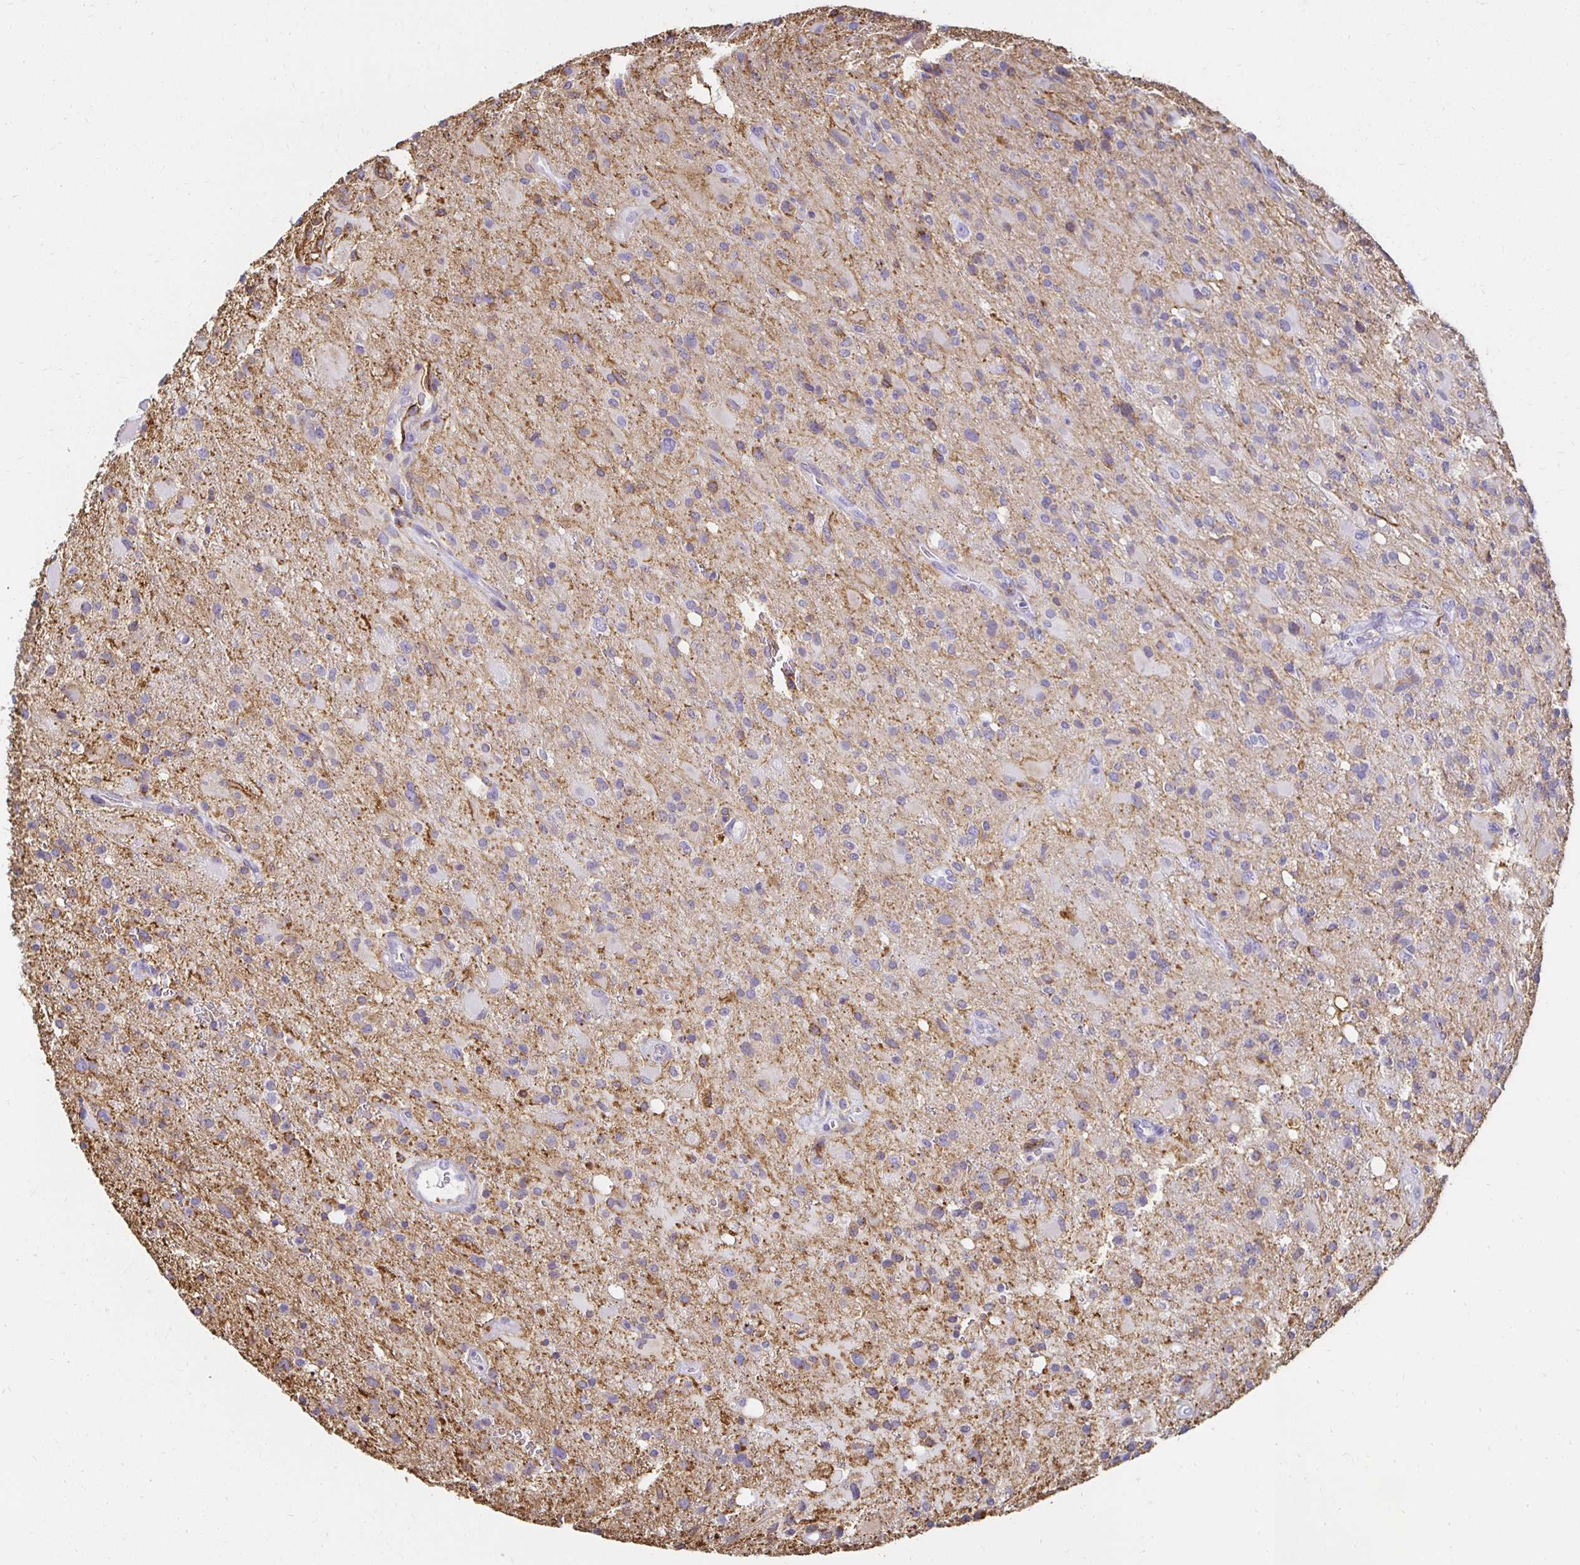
{"staining": {"intensity": "negative", "quantity": "none", "location": "none"}, "tissue": "glioma", "cell_type": "Tumor cells", "image_type": "cancer", "snomed": [{"axis": "morphology", "description": "Glioma, malignant, High grade"}, {"axis": "topography", "description": "Brain"}], "caption": "Tumor cells are negative for protein expression in human high-grade glioma (malignant).", "gene": "TAS1R3", "patient": {"sex": "male", "age": 53}}